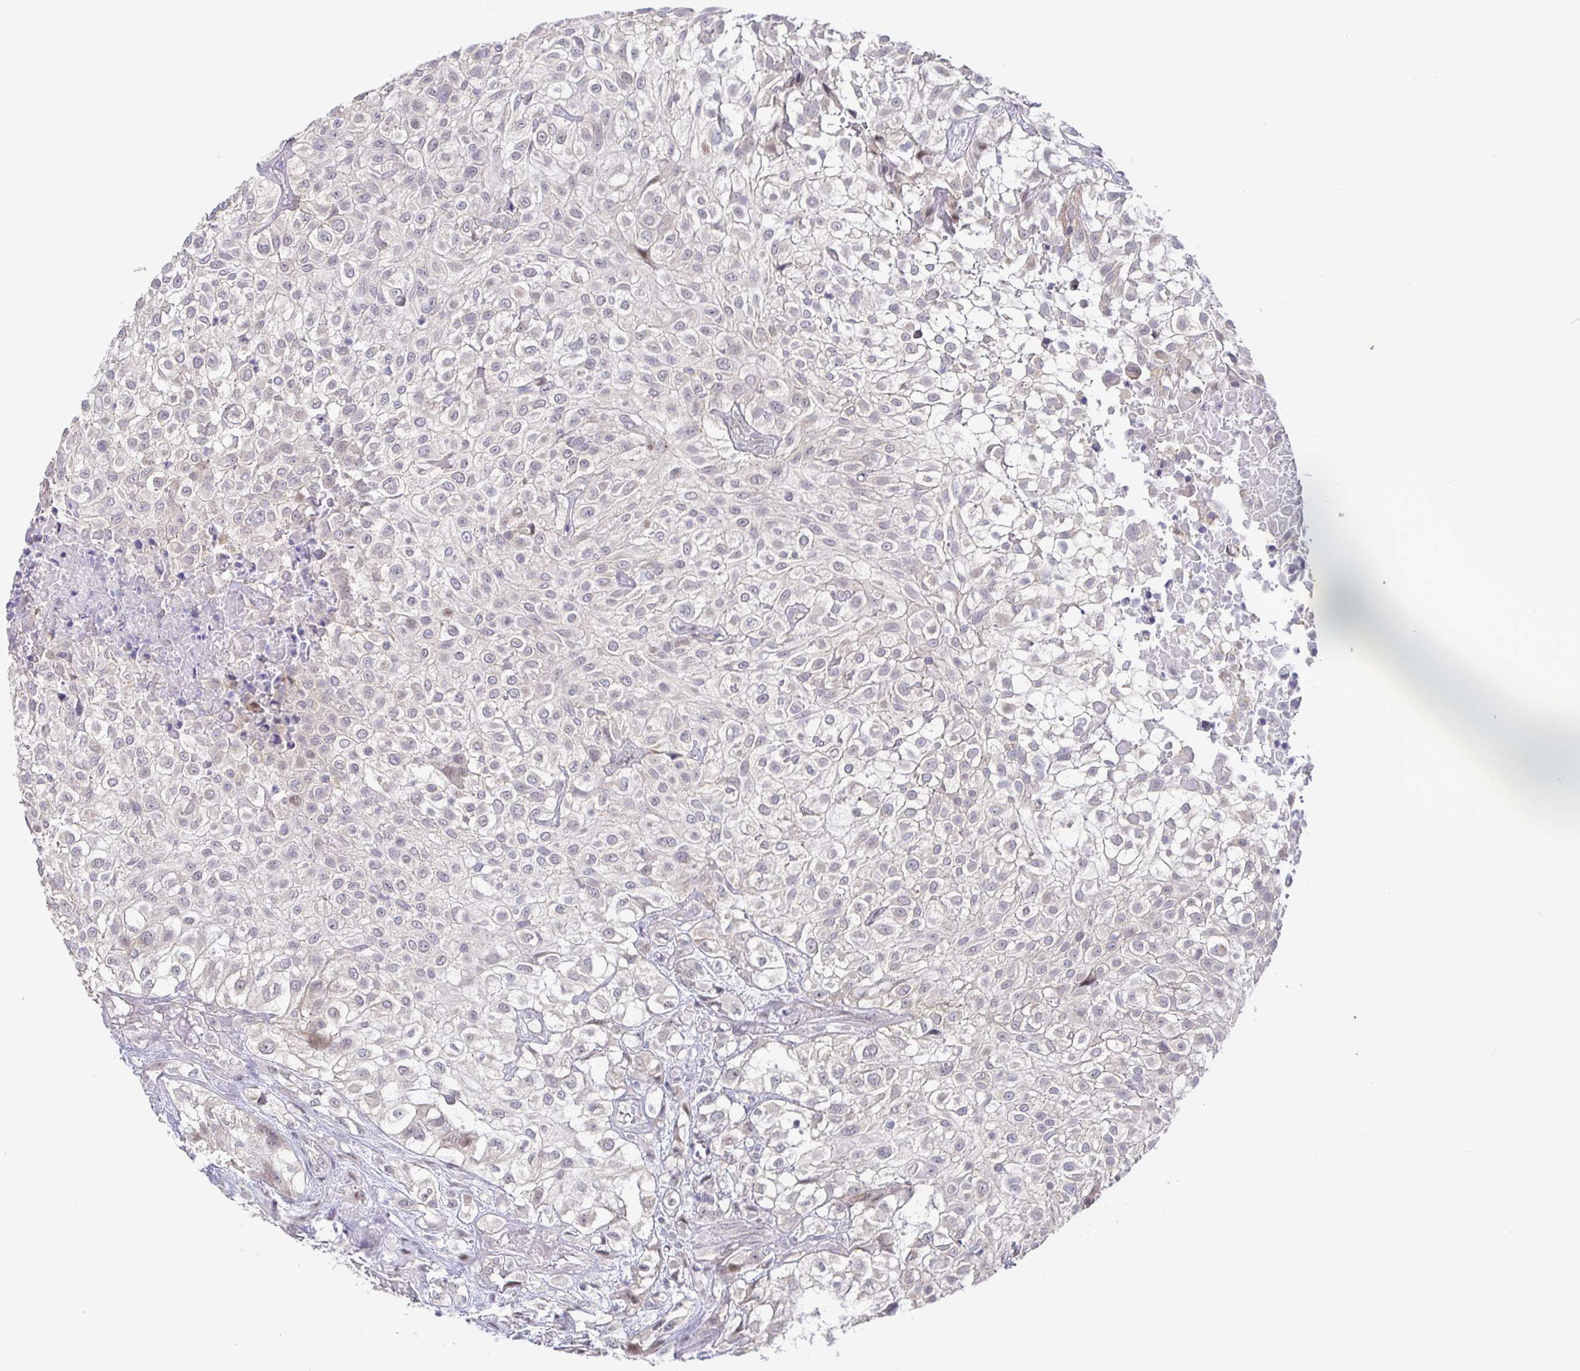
{"staining": {"intensity": "negative", "quantity": "none", "location": "none"}, "tissue": "urothelial cancer", "cell_type": "Tumor cells", "image_type": "cancer", "snomed": [{"axis": "morphology", "description": "Urothelial carcinoma, High grade"}, {"axis": "topography", "description": "Urinary bladder"}], "caption": "Photomicrograph shows no protein expression in tumor cells of urothelial carcinoma (high-grade) tissue.", "gene": "CIT", "patient": {"sex": "male", "age": 56}}